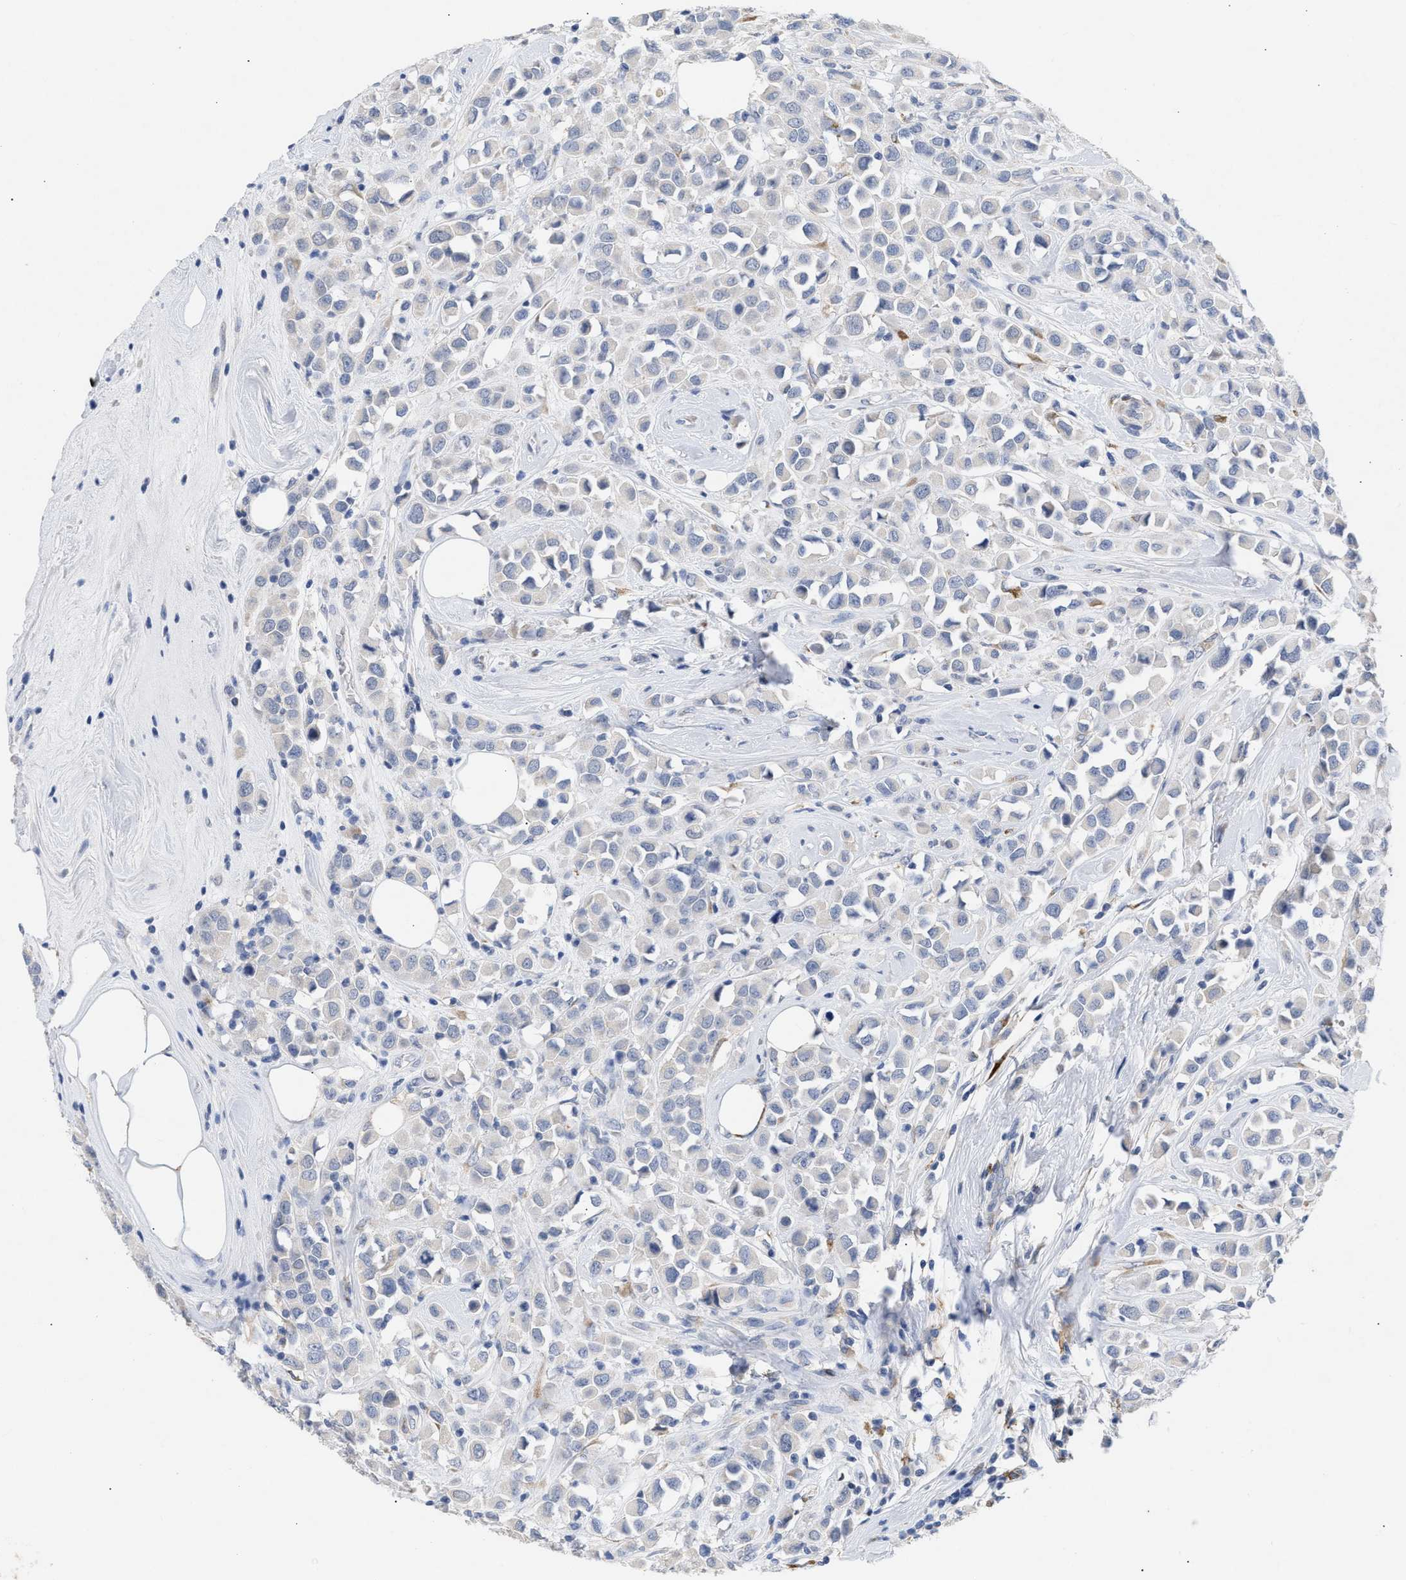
{"staining": {"intensity": "negative", "quantity": "none", "location": "none"}, "tissue": "breast cancer", "cell_type": "Tumor cells", "image_type": "cancer", "snomed": [{"axis": "morphology", "description": "Duct carcinoma"}, {"axis": "topography", "description": "Breast"}], "caption": "Breast cancer was stained to show a protein in brown. There is no significant staining in tumor cells.", "gene": "SELENOM", "patient": {"sex": "female", "age": 61}}